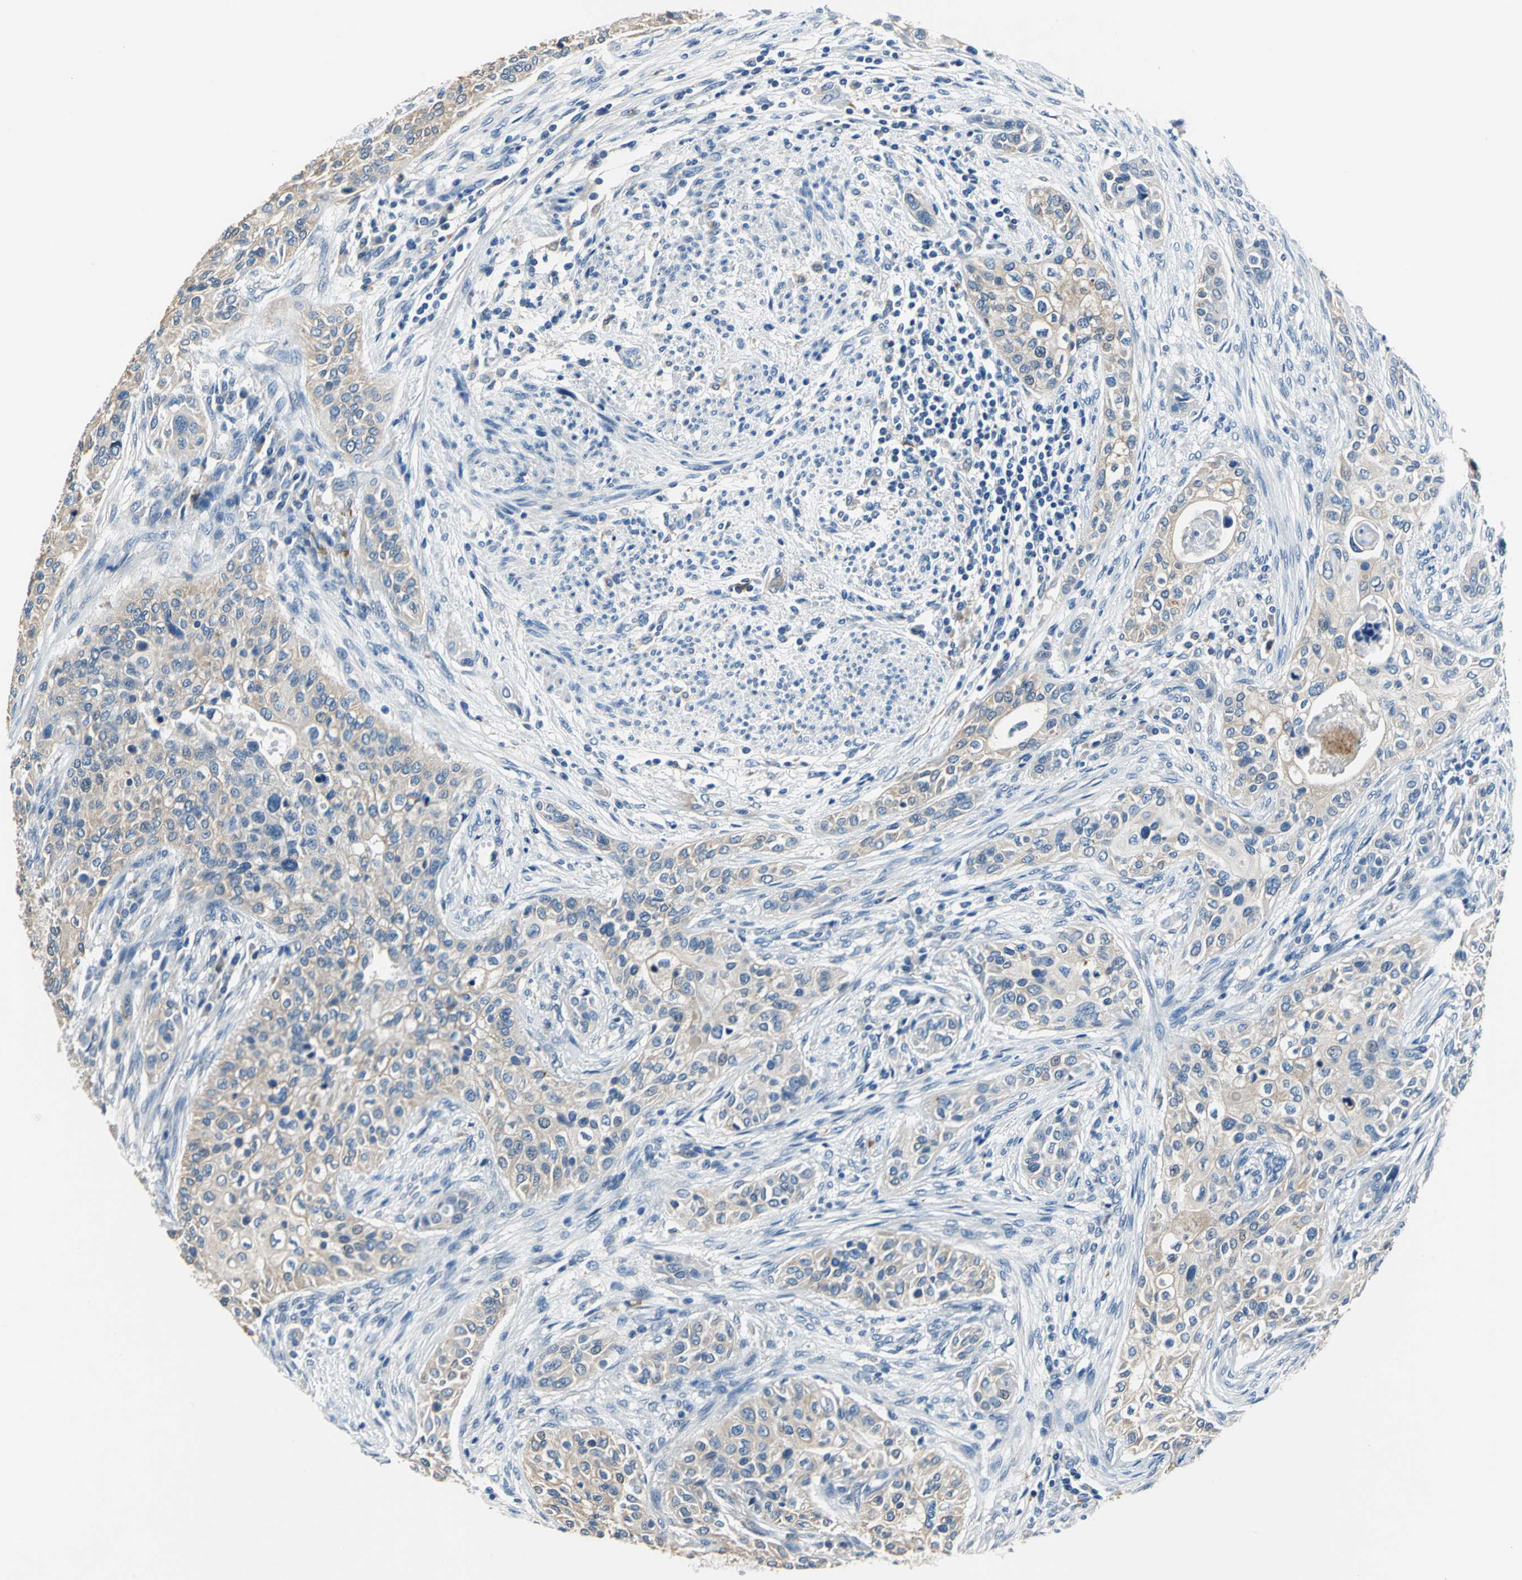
{"staining": {"intensity": "weak", "quantity": ">75%", "location": "cytoplasmic/membranous"}, "tissue": "urothelial cancer", "cell_type": "Tumor cells", "image_type": "cancer", "snomed": [{"axis": "morphology", "description": "Urothelial carcinoma, High grade"}, {"axis": "topography", "description": "Urinary bladder"}], "caption": "IHC (DAB) staining of urothelial carcinoma (high-grade) demonstrates weak cytoplasmic/membranous protein positivity in about >75% of tumor cells. (IHC, brightfield microscopy, high magnification).", "gene": "RASD2", "patient": {"sex": "male", "age": 74}}